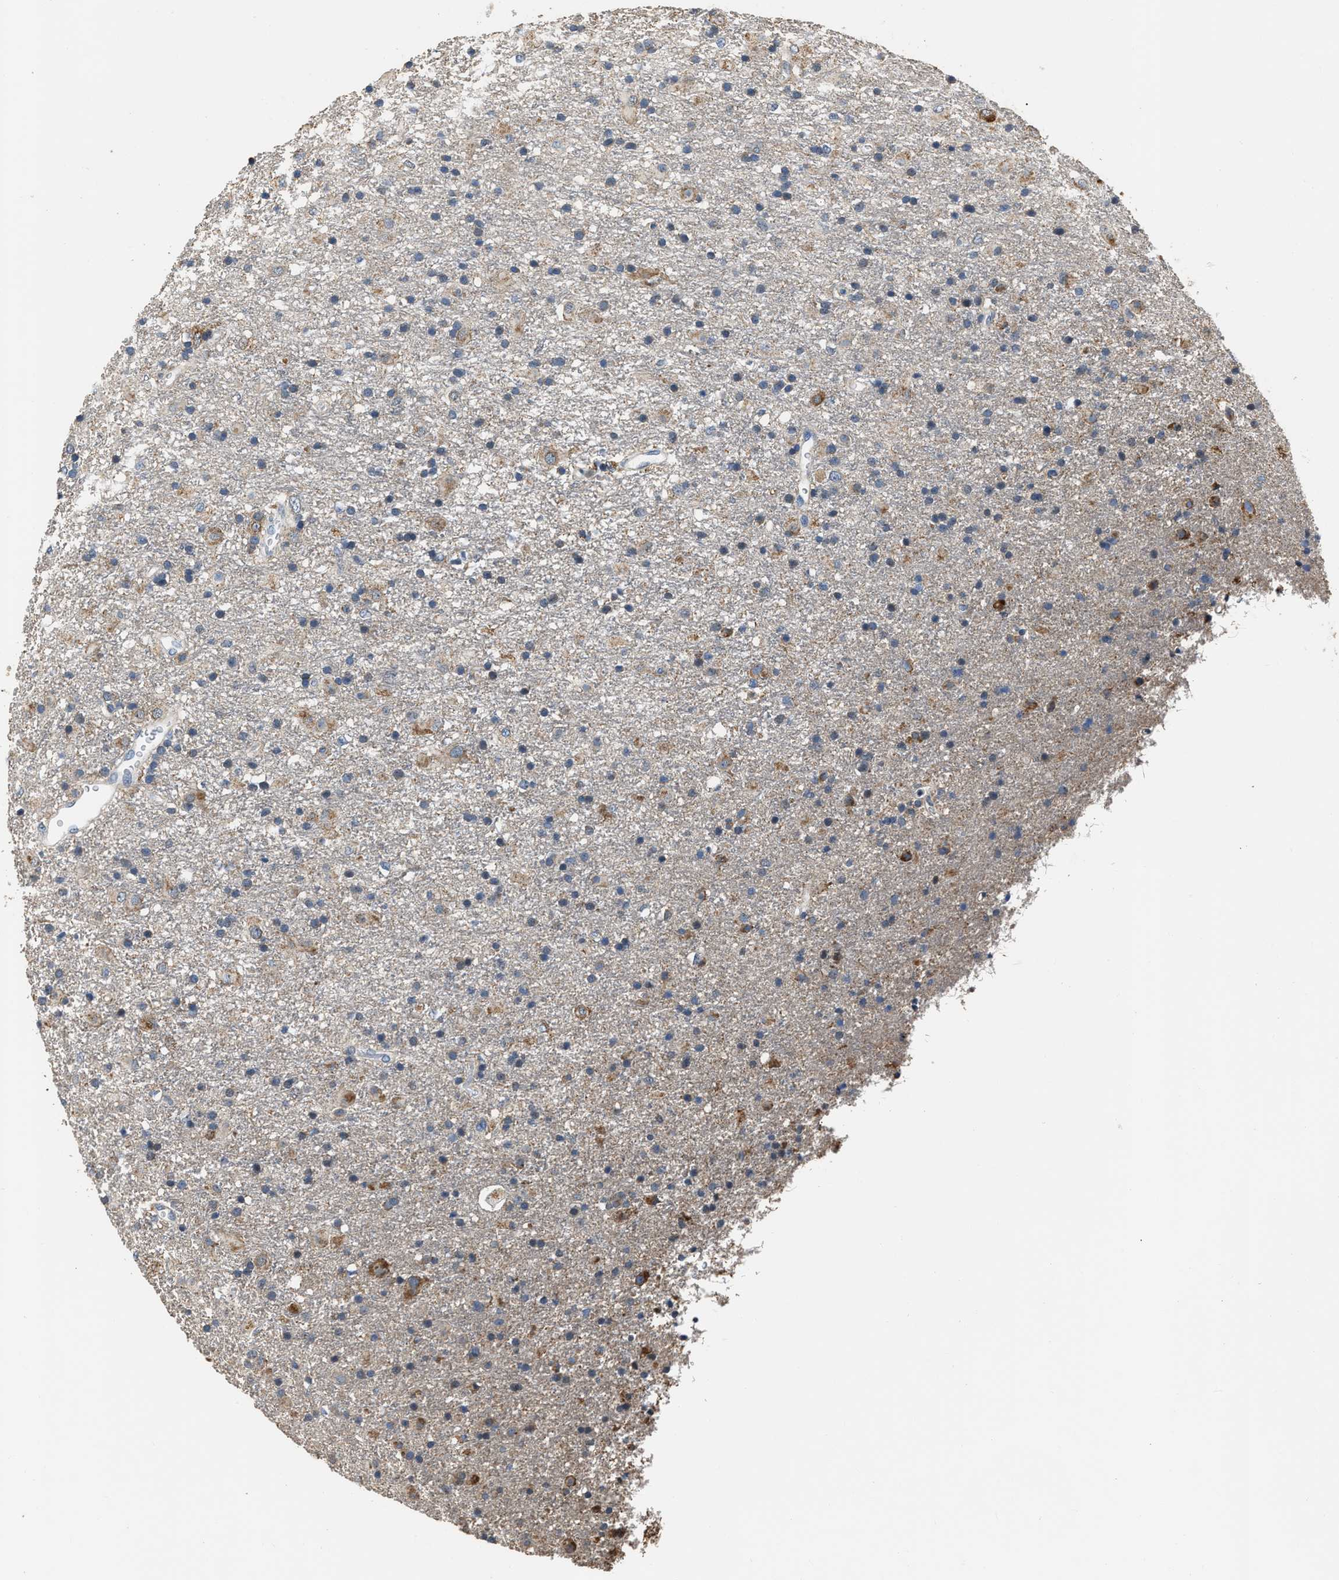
{"staining": {"intensity": "weak", "quantity": "<25%", "location": "cytoplasmic/membranous"}, "tissue": "glioma", "cell_type": "Tumor cells", "image_type": "cancer", "snomed": [{"axis": "morphology", "description": "Glioma, malignant, Low grade"}, {"axis": "topography", "description": "Brain"}], "caption": "This photomicrograph is of malignant glioma (low-grade) stained with IHC to label a protein in brown with the nuclei are counter-stained blue. There is no expression in tumor cells.", "gene": "NSUN5", "patient": {"sex": "male", "age": 65}}